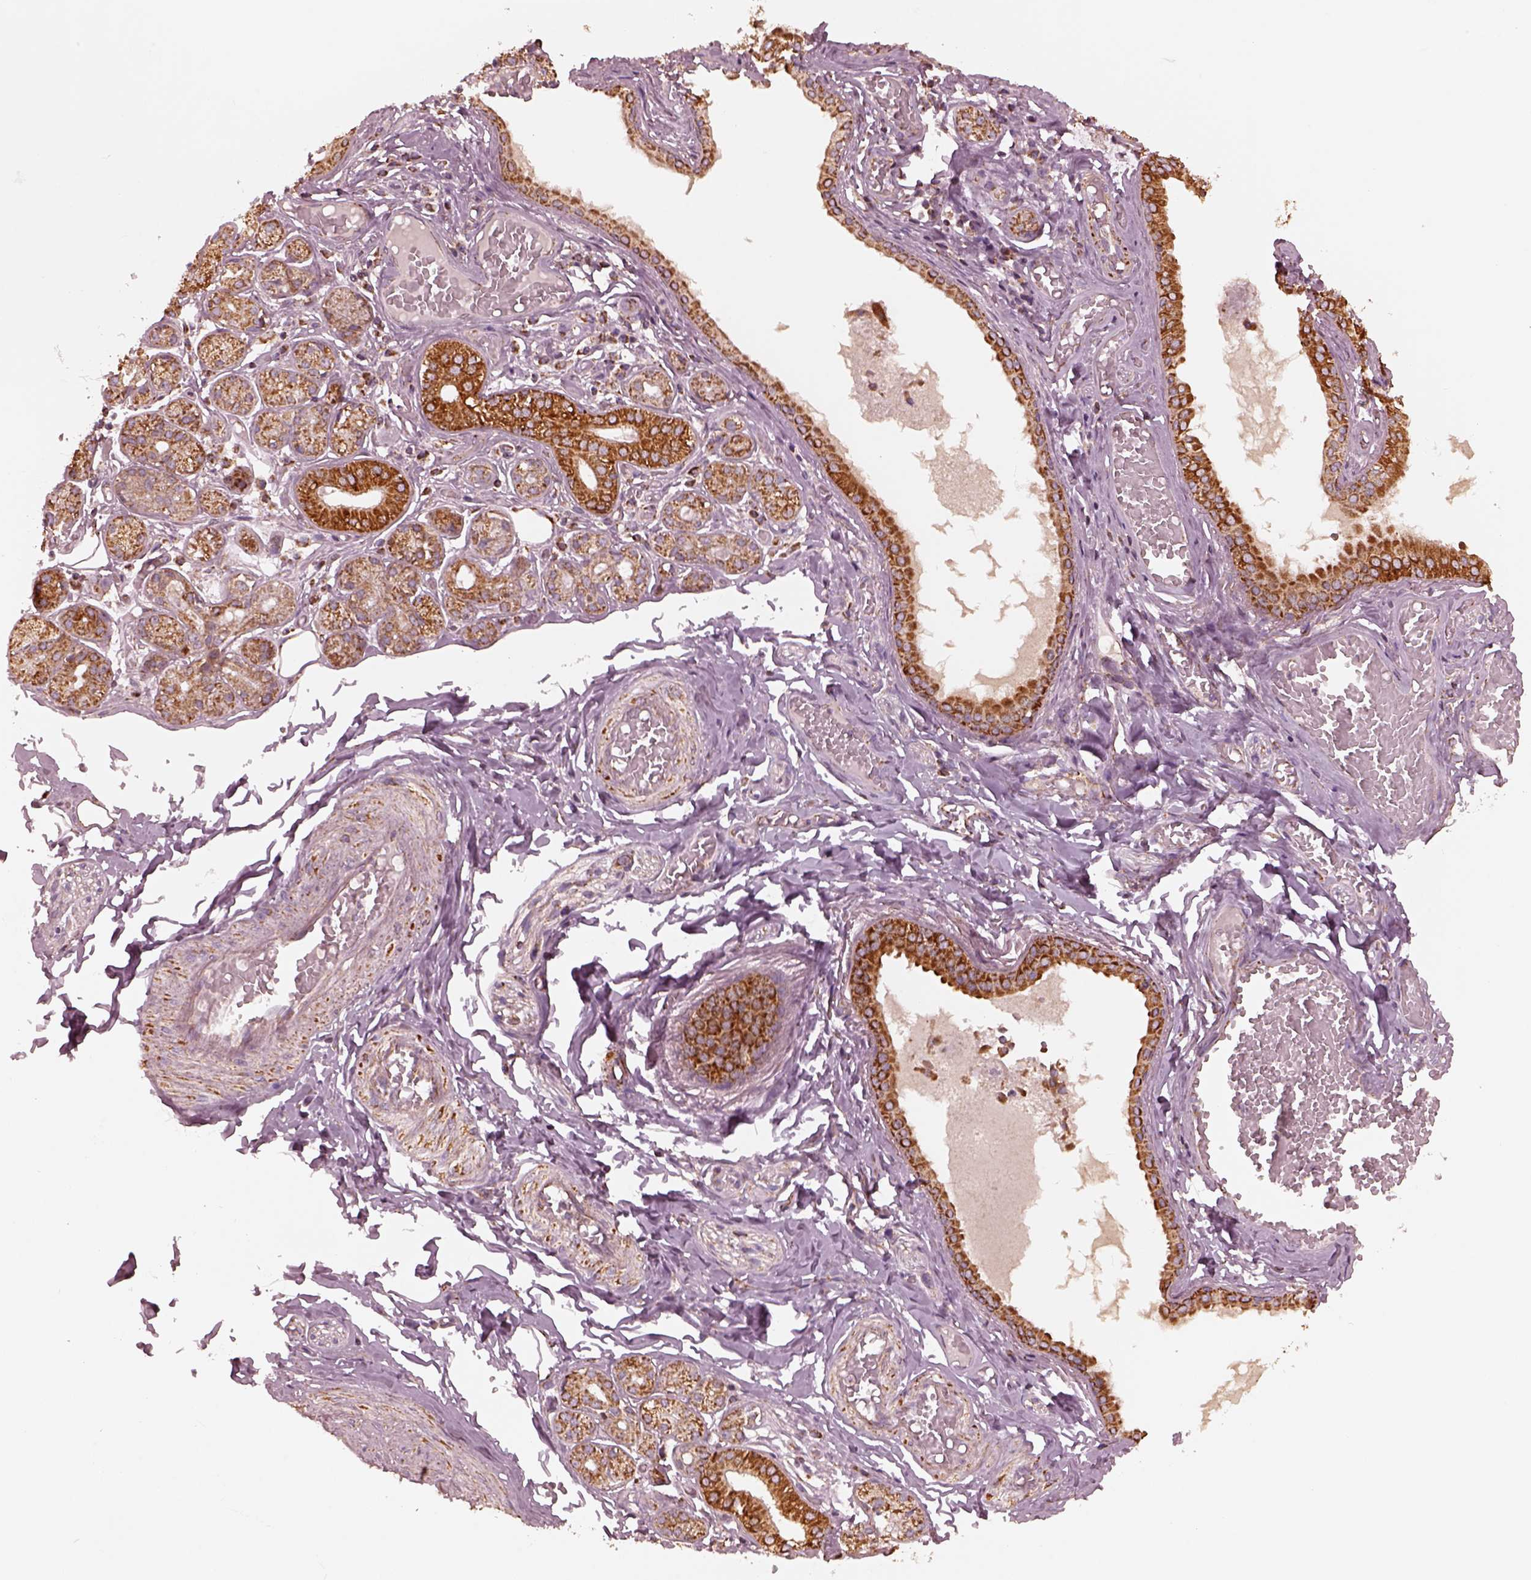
{"staining": {"intensity": "moderate", "quantity": "25%-75%", "location": "cytoplasmic/membranous"}, "tissue": "salivary gland", "cell_type": "Glandular cells", "image_type": "normal", "snomed": [{"axis": "morphology", "description": "Normal tissue, NOS"}, {"axis": "topography", "description": "Salivary gland"}, {"axis": "topography", "description": "Peripheral nerve tissue"}], "caption": "This micrograph demonstrates IHC staining of benign salivary gland, with medium moderate cytoplasmic/membranous staining in about 25%-75% of glandular cells.", "gene": "NDUFB10", "patient": {"sex": "male", "age": 71}}